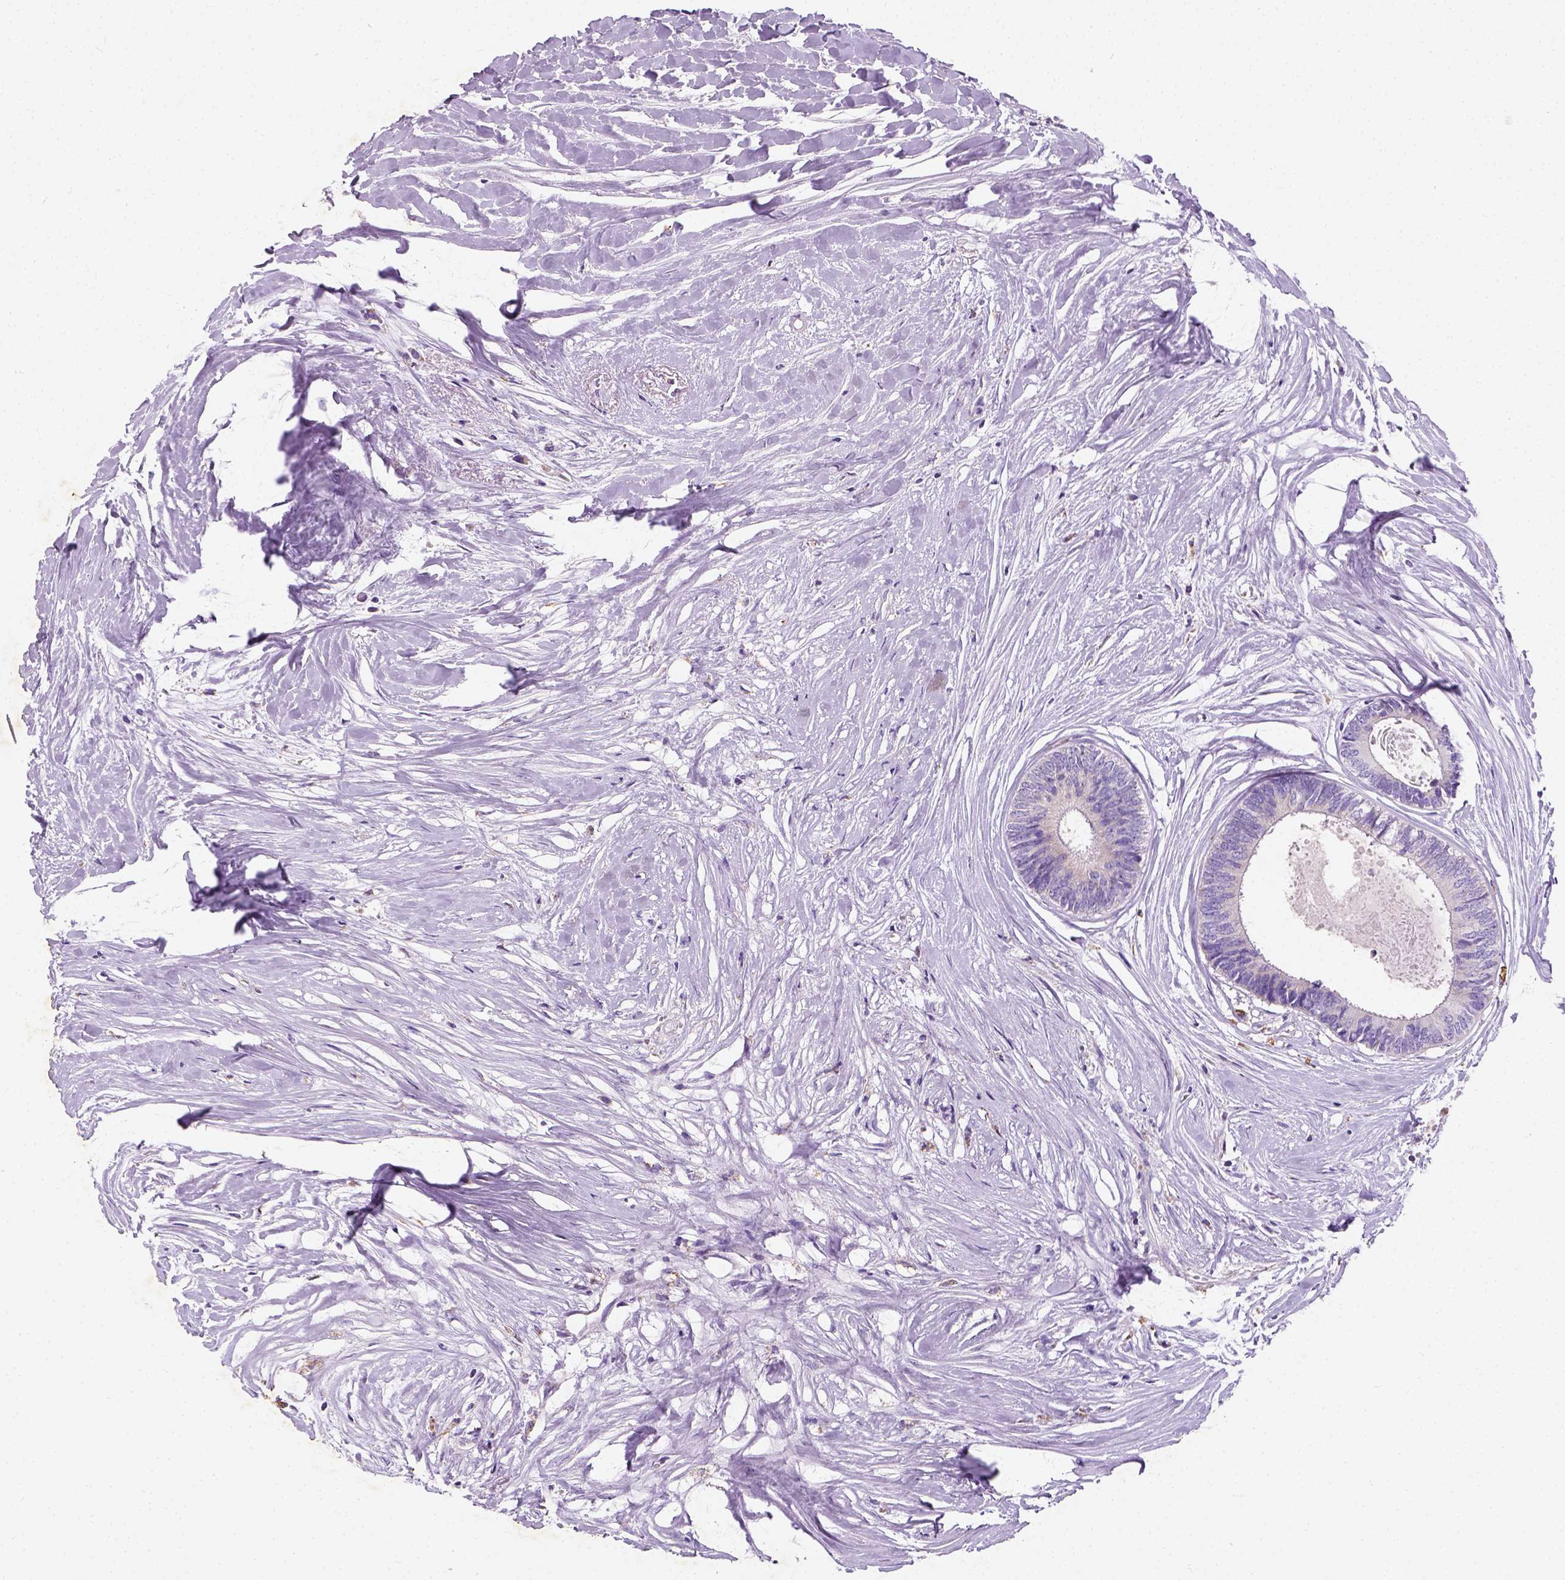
{"staining": {"intensity": "negative", "quantity": "none", "location": "none"}, "tissue": "colorectal cancer", "cell_type": "Tumor cells", "image_type": "cancer", "snomed": [{"axis": "morphology", "description": "Adenocarcinoma, NOS"}, {"axis": "topography", "description": "Colon"}, {"axis": "topography", "description": "Rectum"}], "caption": "This is an IHC micrograph of human adenocarcinoma (colorectal). There is no expression in tumor cells.", "gene": "CHODL", "patient": {"sex": "male", "age": 57}}